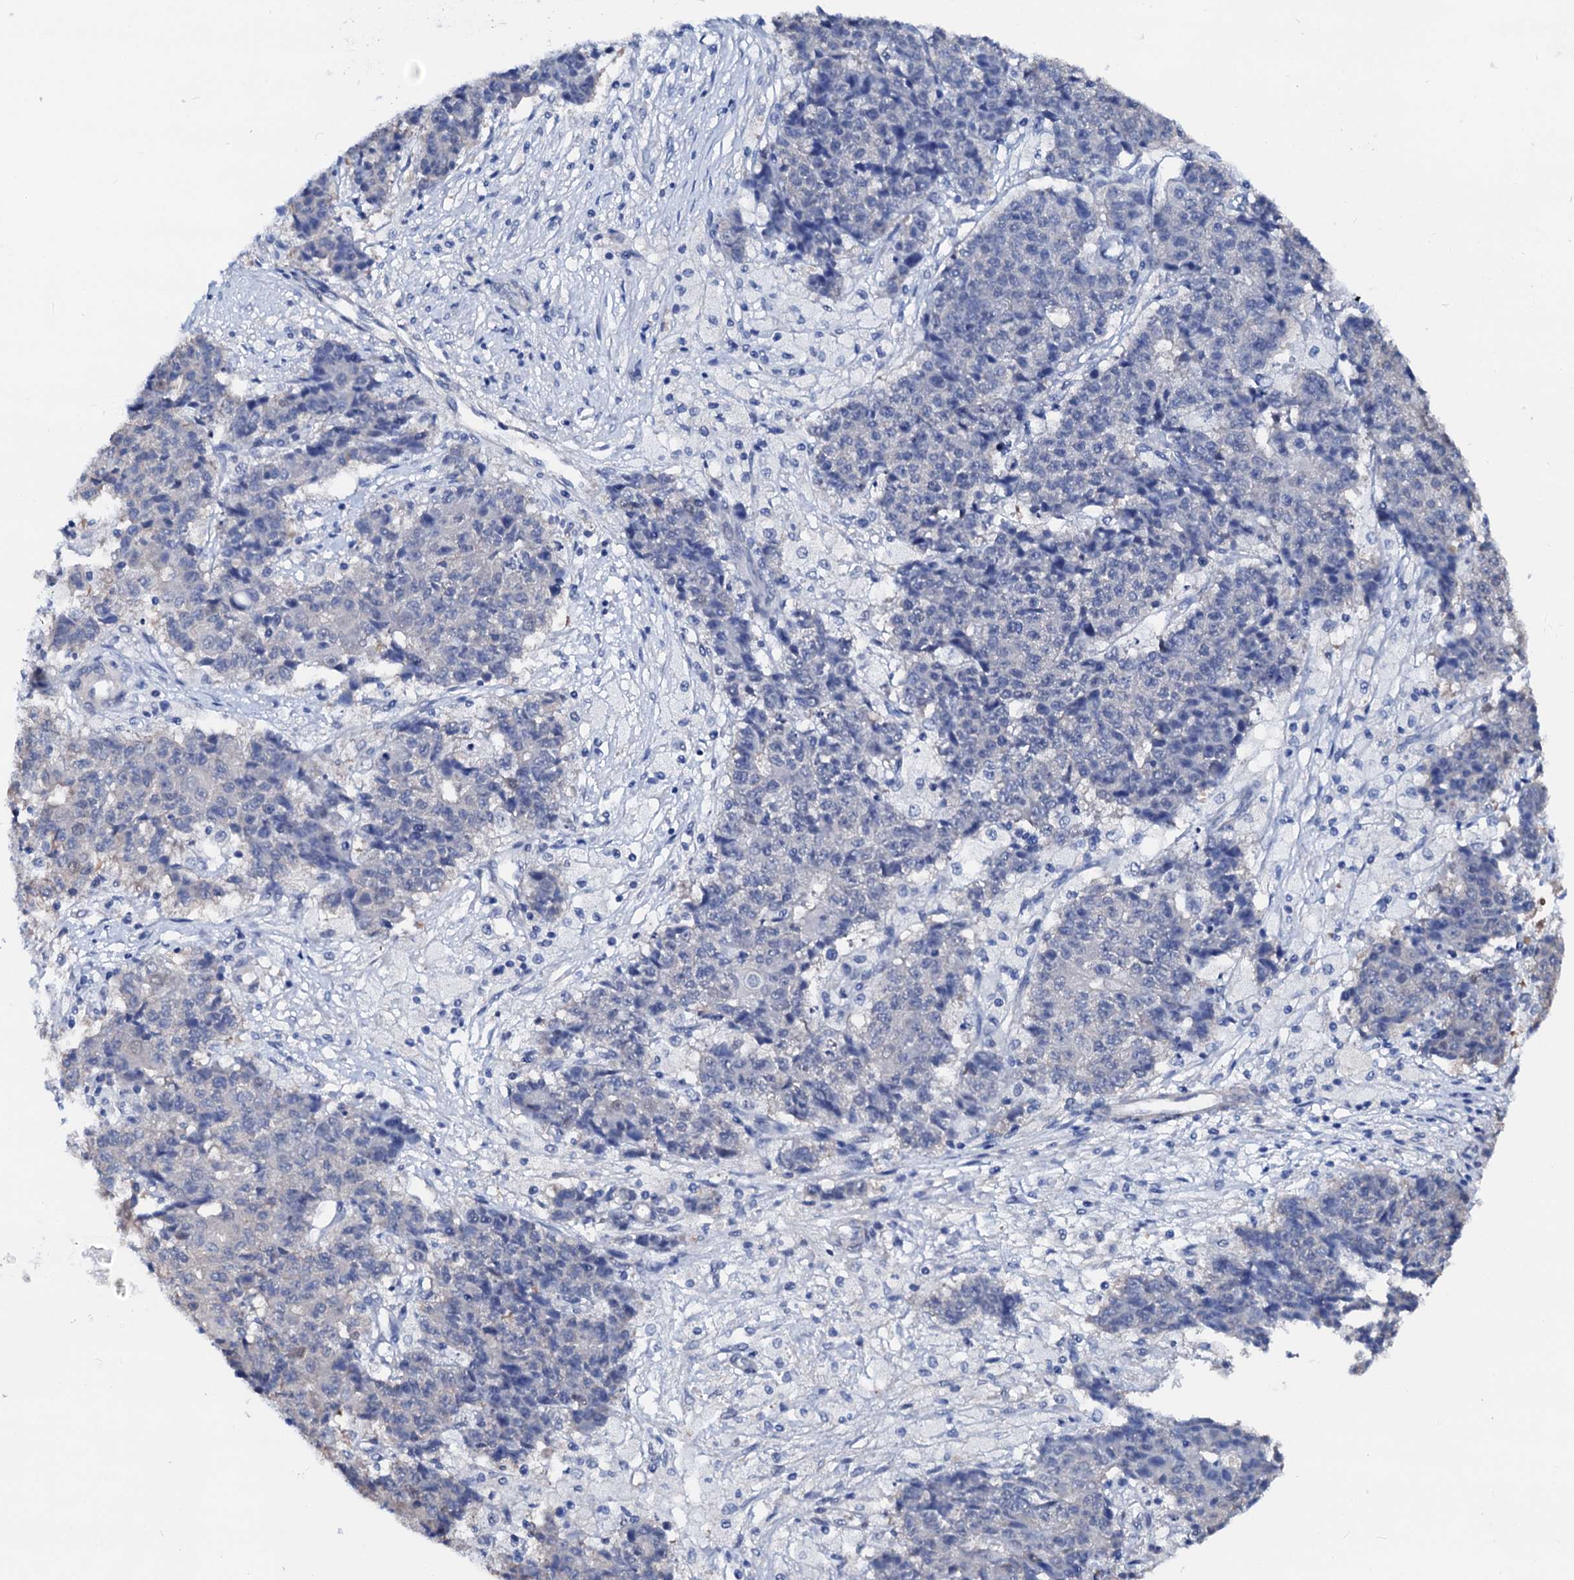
{"staining": {"intensity": "negative", "quantity": "none", "location": "none"}, "tissue": "ovarian cancer", "cell_type": "Tumor cells", "image_type": "cancer", "snomed": [{"axis": "morphology", "description": "Carcinoma, endometroid"}, {"axis": "topography", "description": "Ovary"}], "caption": "DAB (3,3'-diaminobenzidine) immunohistochemical staining of ovarian cancer (endometroid carcinoma) displays no significant staining in tumor cells. The staining is performed using DAB (3,3'-diaminobenzidine) brown chromogen with nuclei counter-stained in using hematoxylin.", "gene": "CSN2", "patient": {"sex": "female", "age": 42}}